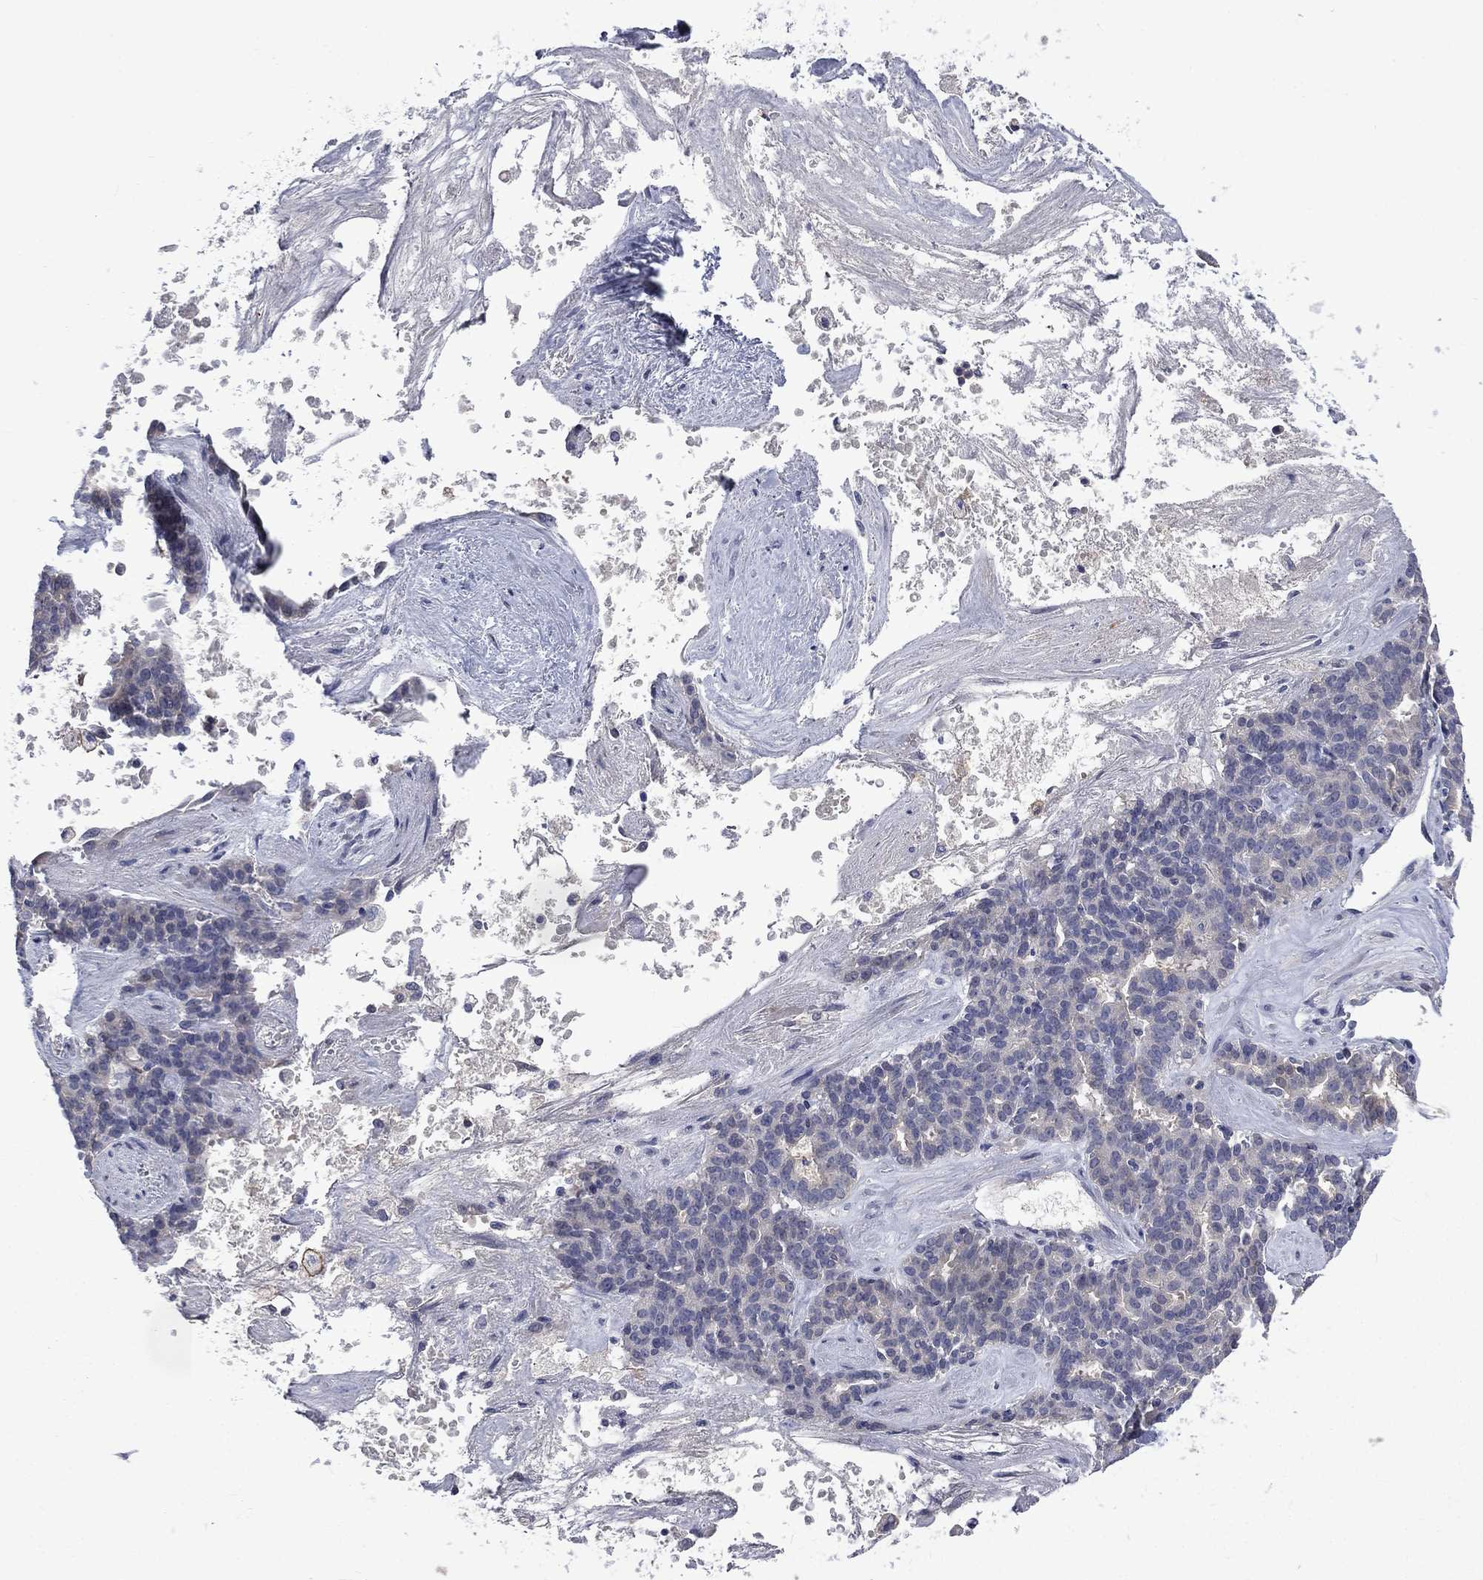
{"staining": {"intensity": "negative", "quantity": "none", "location": "none"}, "tissue": "liver cancer", "cell_type": "Tumor cells", "image_type": "cancer", "snomed": [{"axis": "morphology", "description": "Cholangiocarcinoma"}, {"axis": "topography", "description": "Liver"}], "caption": "DAB immunohistochemical staining of human liver cholangiocarcinoma shows no significant expression in tumor cells.", "gene": "CA12", "patient": {"sex": "female", "age": 47}}